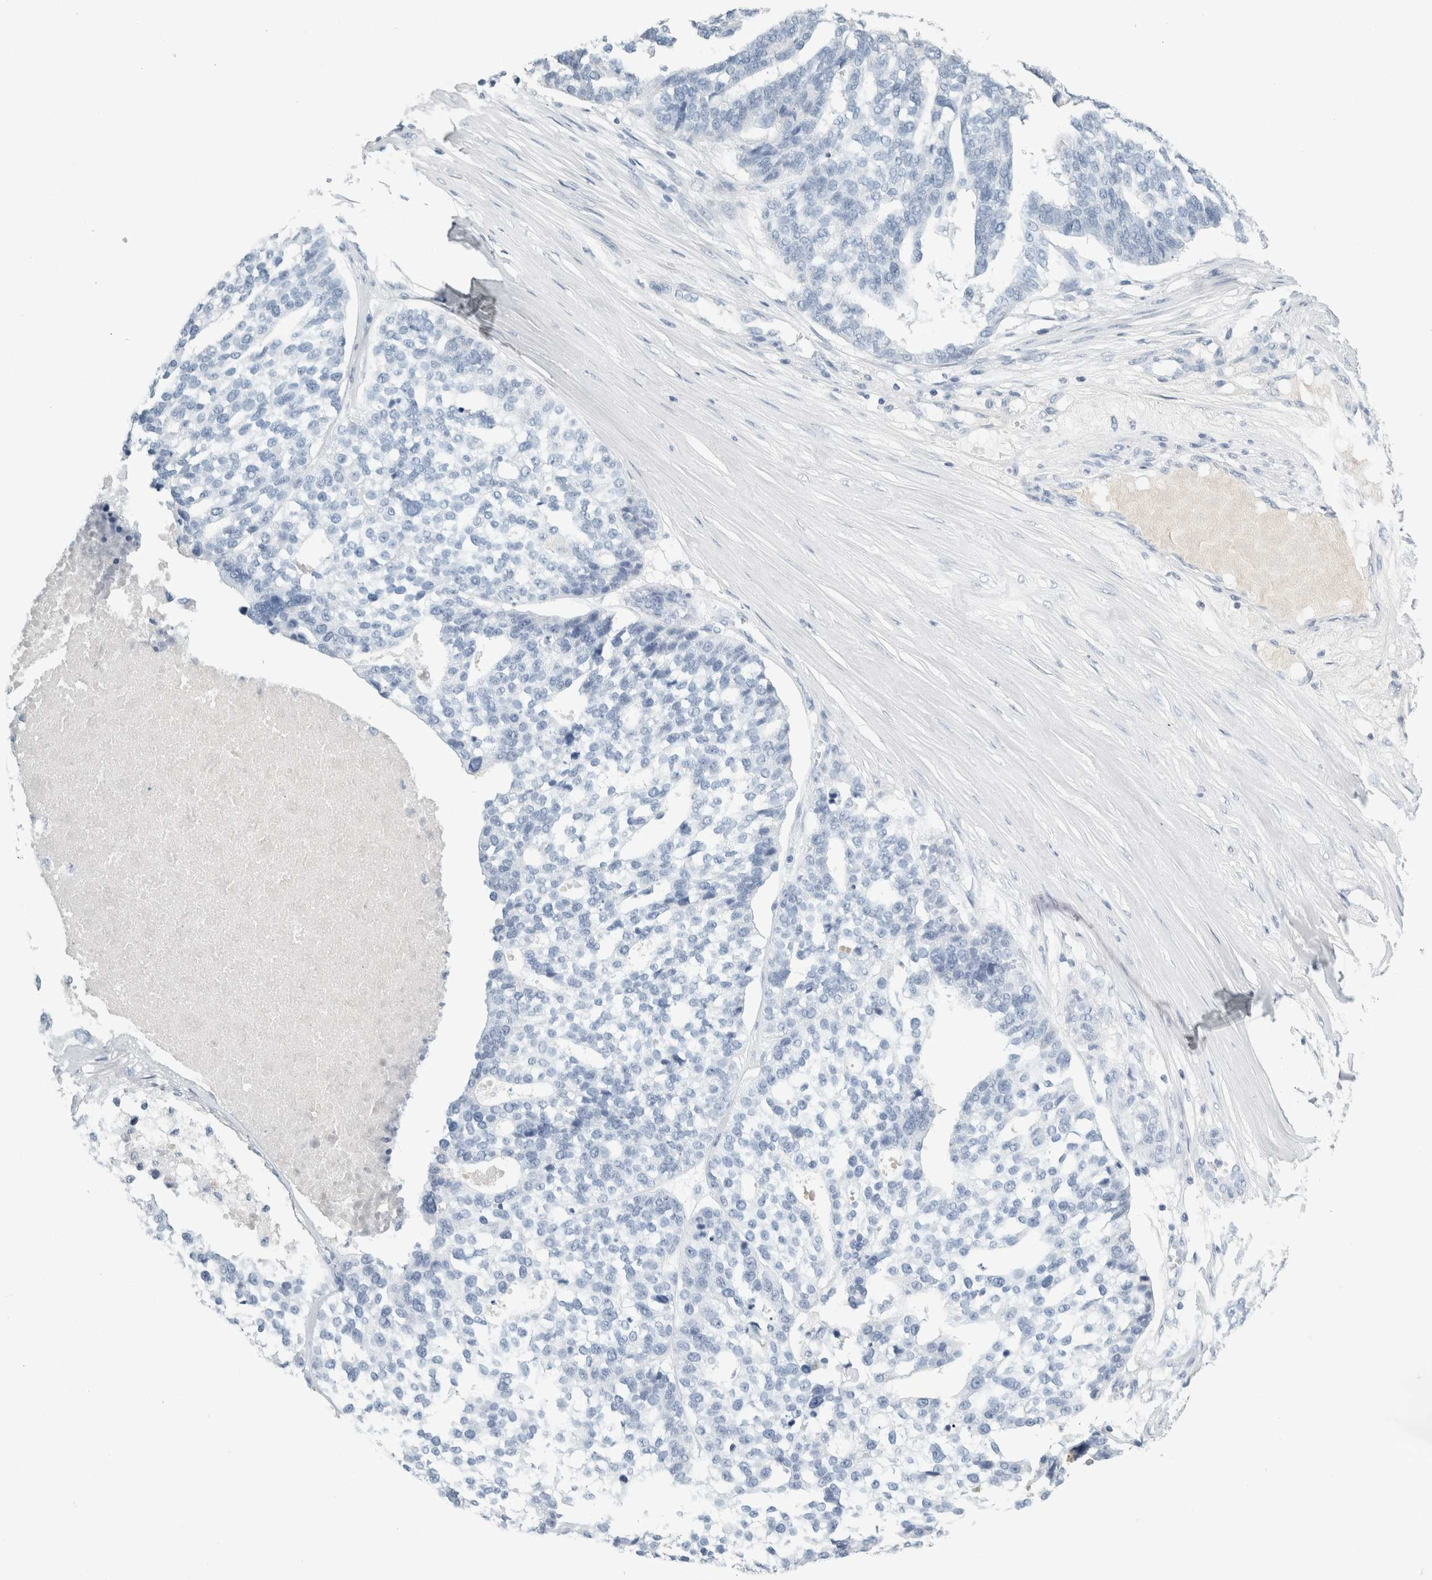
{"staining": {"intensity": "negative", "quantity": "none", "location": "none"}, "tissue": "ovarian cancer", "cell_type": "Tumor cells", "image_type": "cancer", "snomed": [{"axis": "morphology", "description": "Cystadenocarcinoma, serous, NOS"}, {"axis": "topography", "description": "Ovary"}], "caption": "This is an immunohistochemistry image of human ovarian serous cystadenocarcinoma. There is no staining in tumor cells.", "gene": "TSPAN8", "patient": {"sex": "female", "age": 59}}